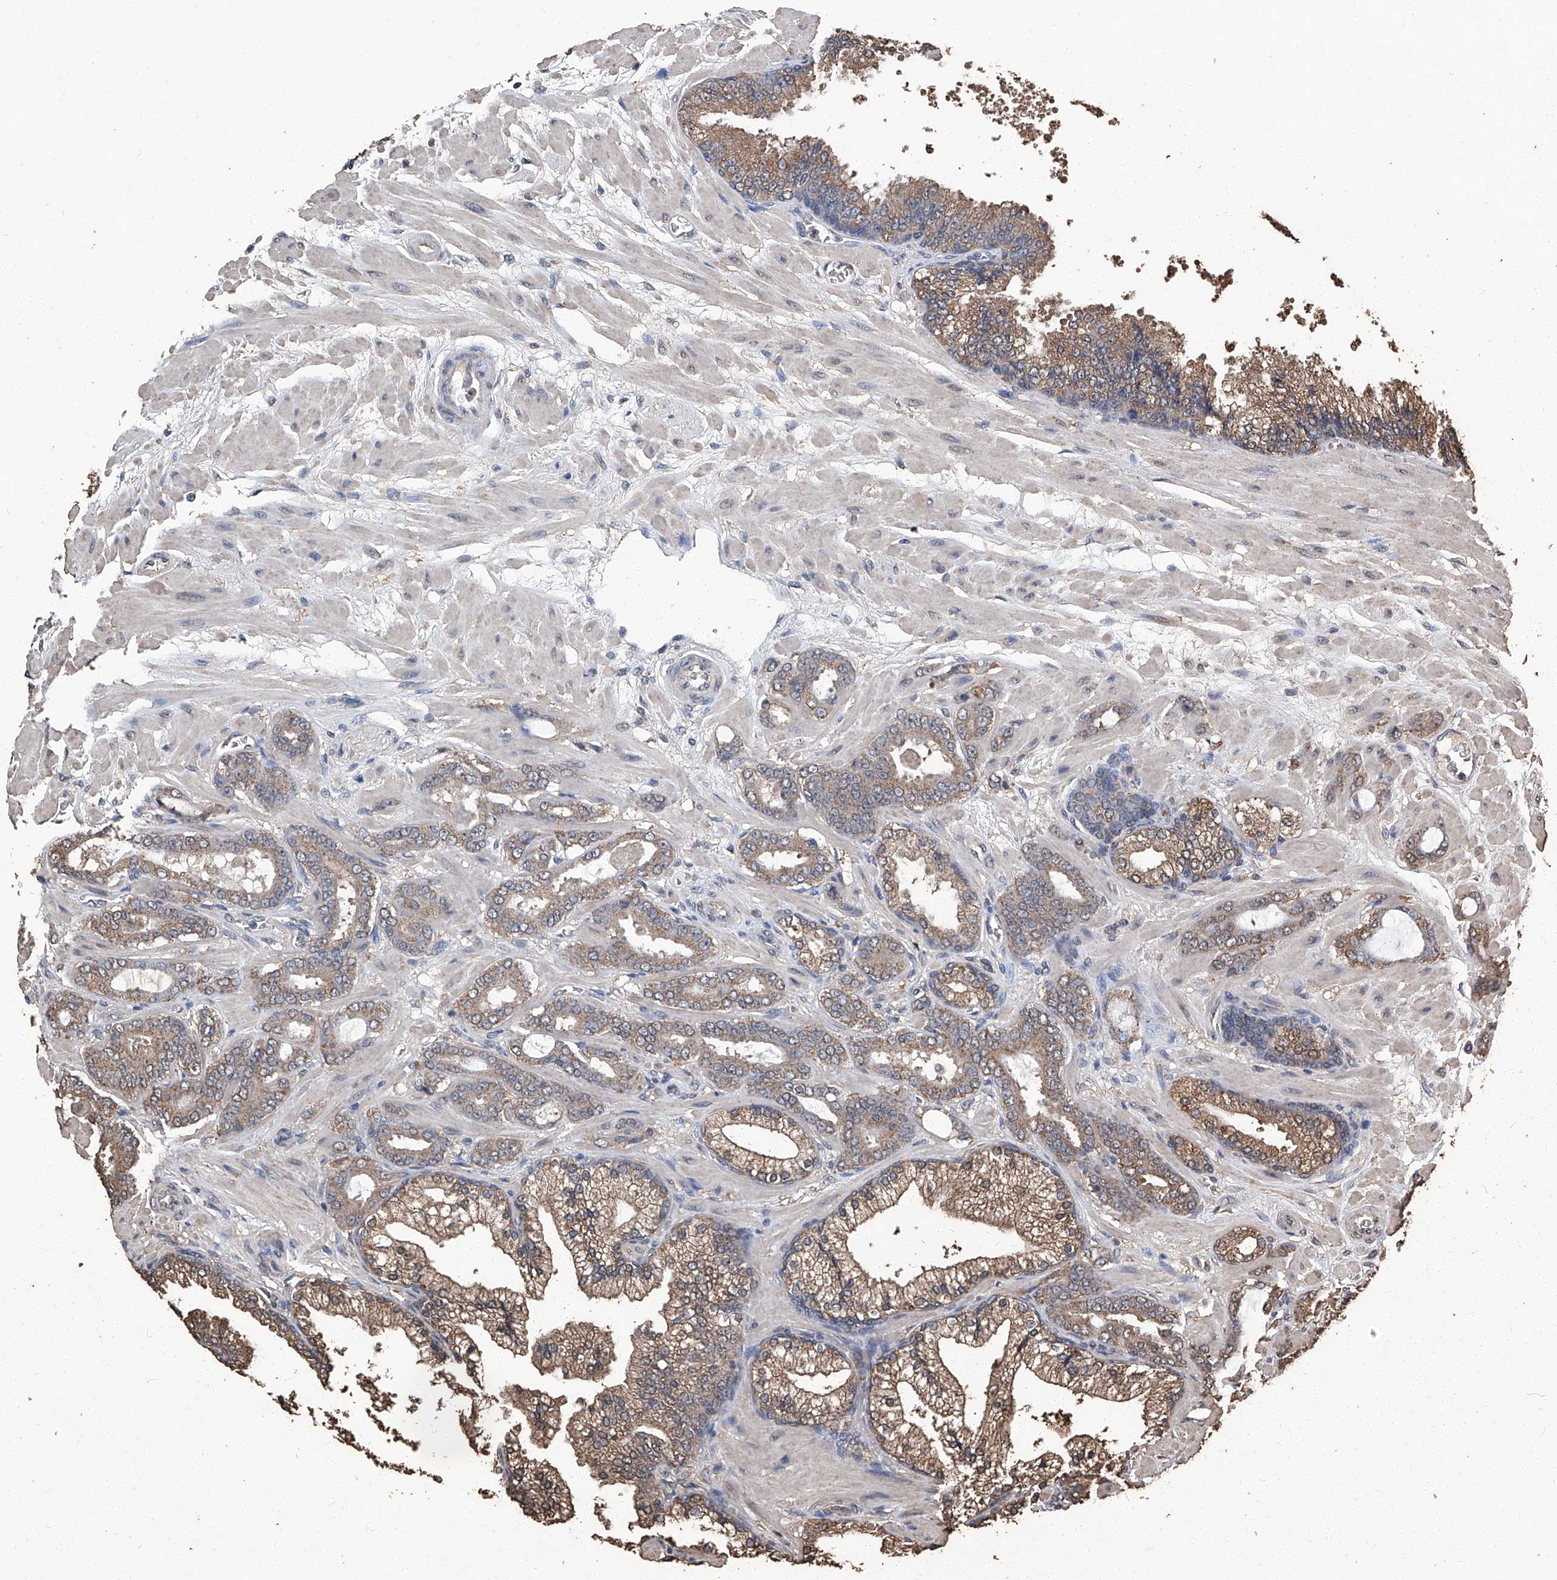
{"staining": {"intensity": "moderate", "quantity": ">75%", "location": "cytoplasmic/membranous"}, "tissue": "prostate cancer", "cell_type": "Tumor cells", "image_type": "cancer", "snomed": [{"axis": "morphology", "description": "Adenocarcinoma, Low grade"}, {"axis": "topography", "description": "Prostate"}], "caption": "Human prostate adenocarcinoma (low-grade) stained with a protein marker exhibits moderate staining in tumor cells.", "gene": "STARD7", "patient": {"sex": "male", "age": 63}}